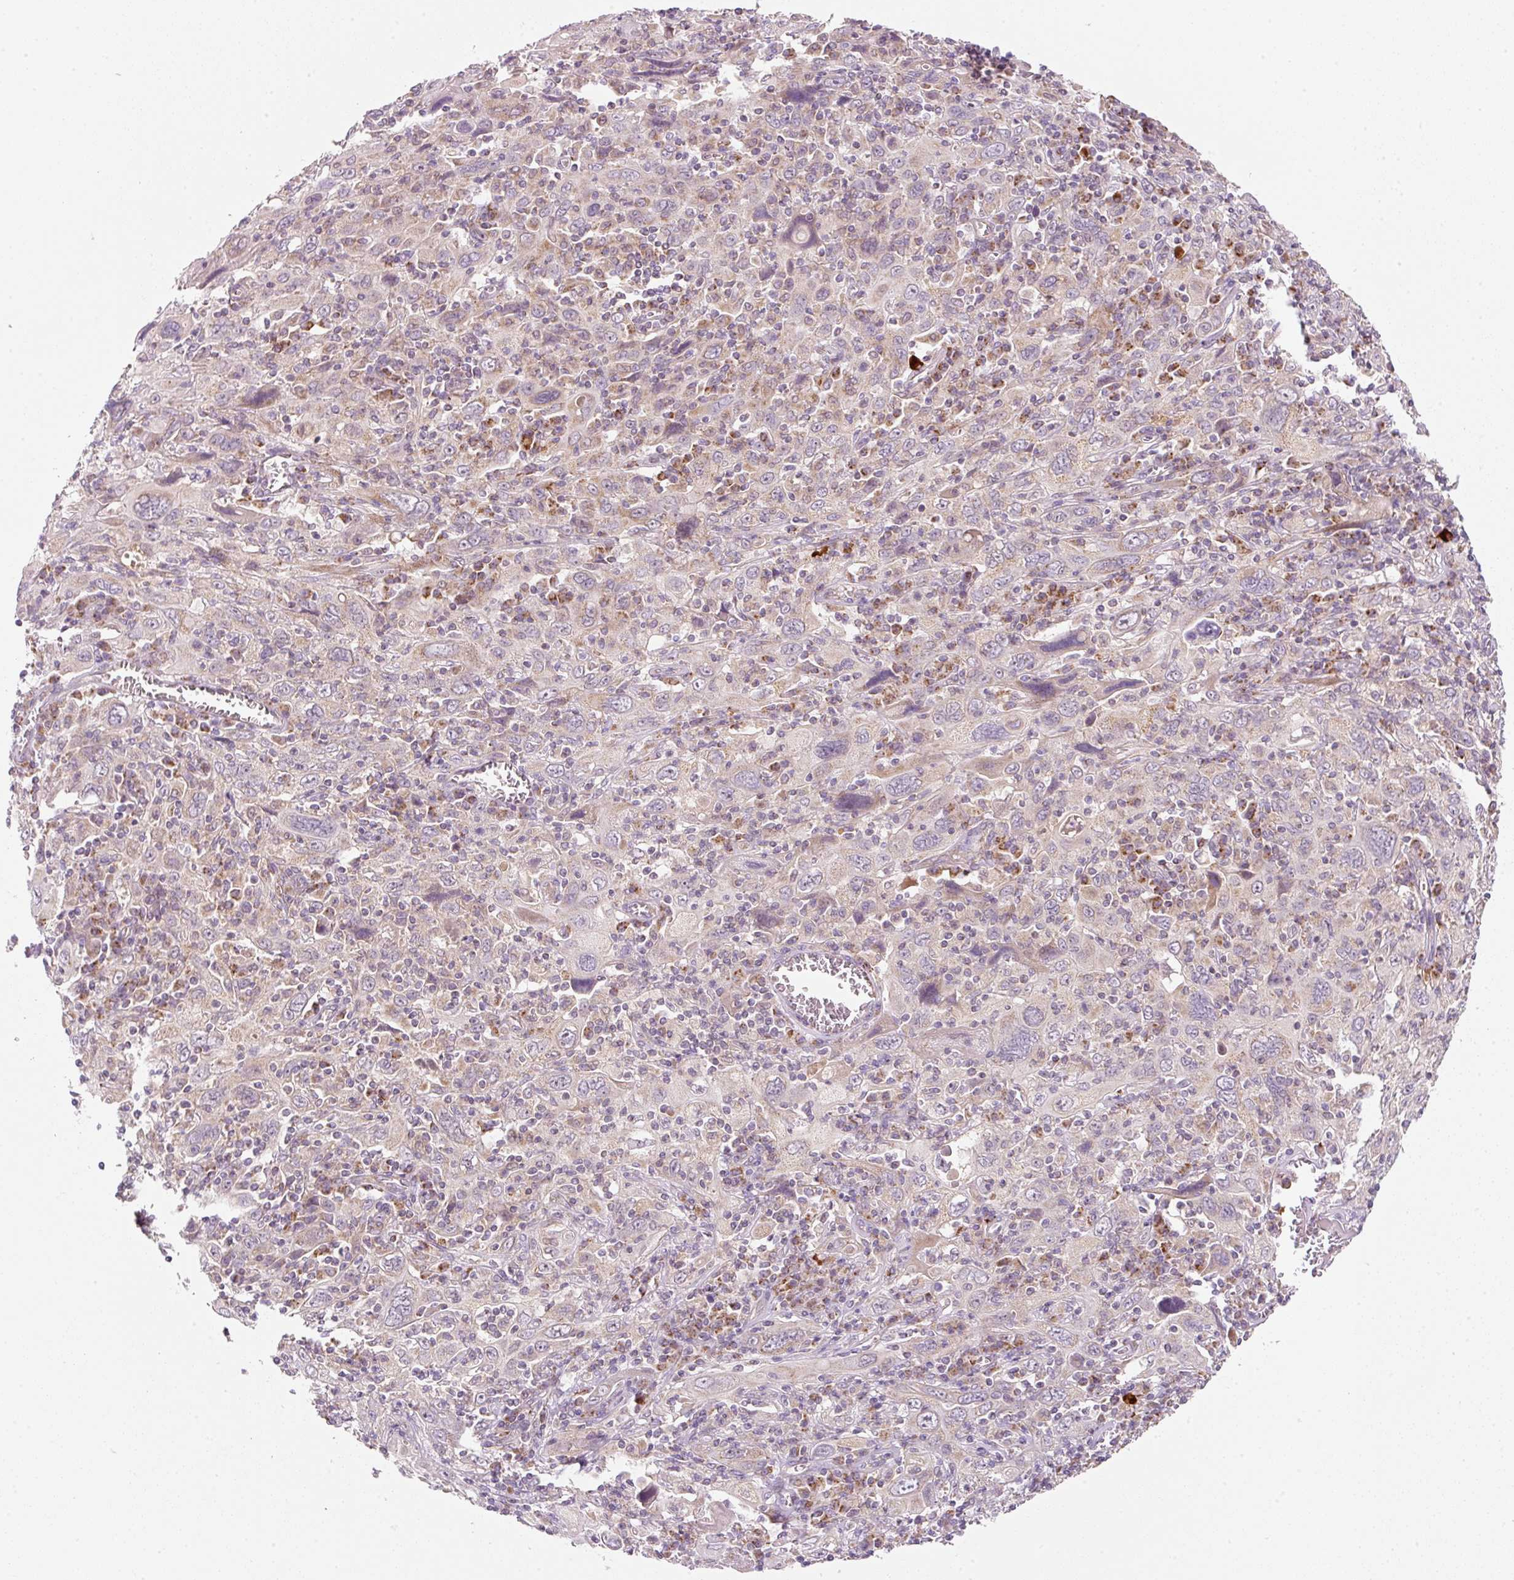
{"staining": {"intensity": "negative", "quantity": "none", "location": "none"}, "tissue": "cervical cancer", "cell_type": "Tumor cells", "image_type": "cancer", "snomed": [{"axis": "morphology", "description": "Squamous cell carcinoma, NOS"}, {"axis": "topography", "description": "Cervix"}], "caption": "A high-resolution image shows immunohistochemistry staining of cervical cancer (squamous cell carcinoma), which reveals no significant positivity in tumor cells.", "gene": "FAM78B", "patient": {"sex": "female", "age": 46}}